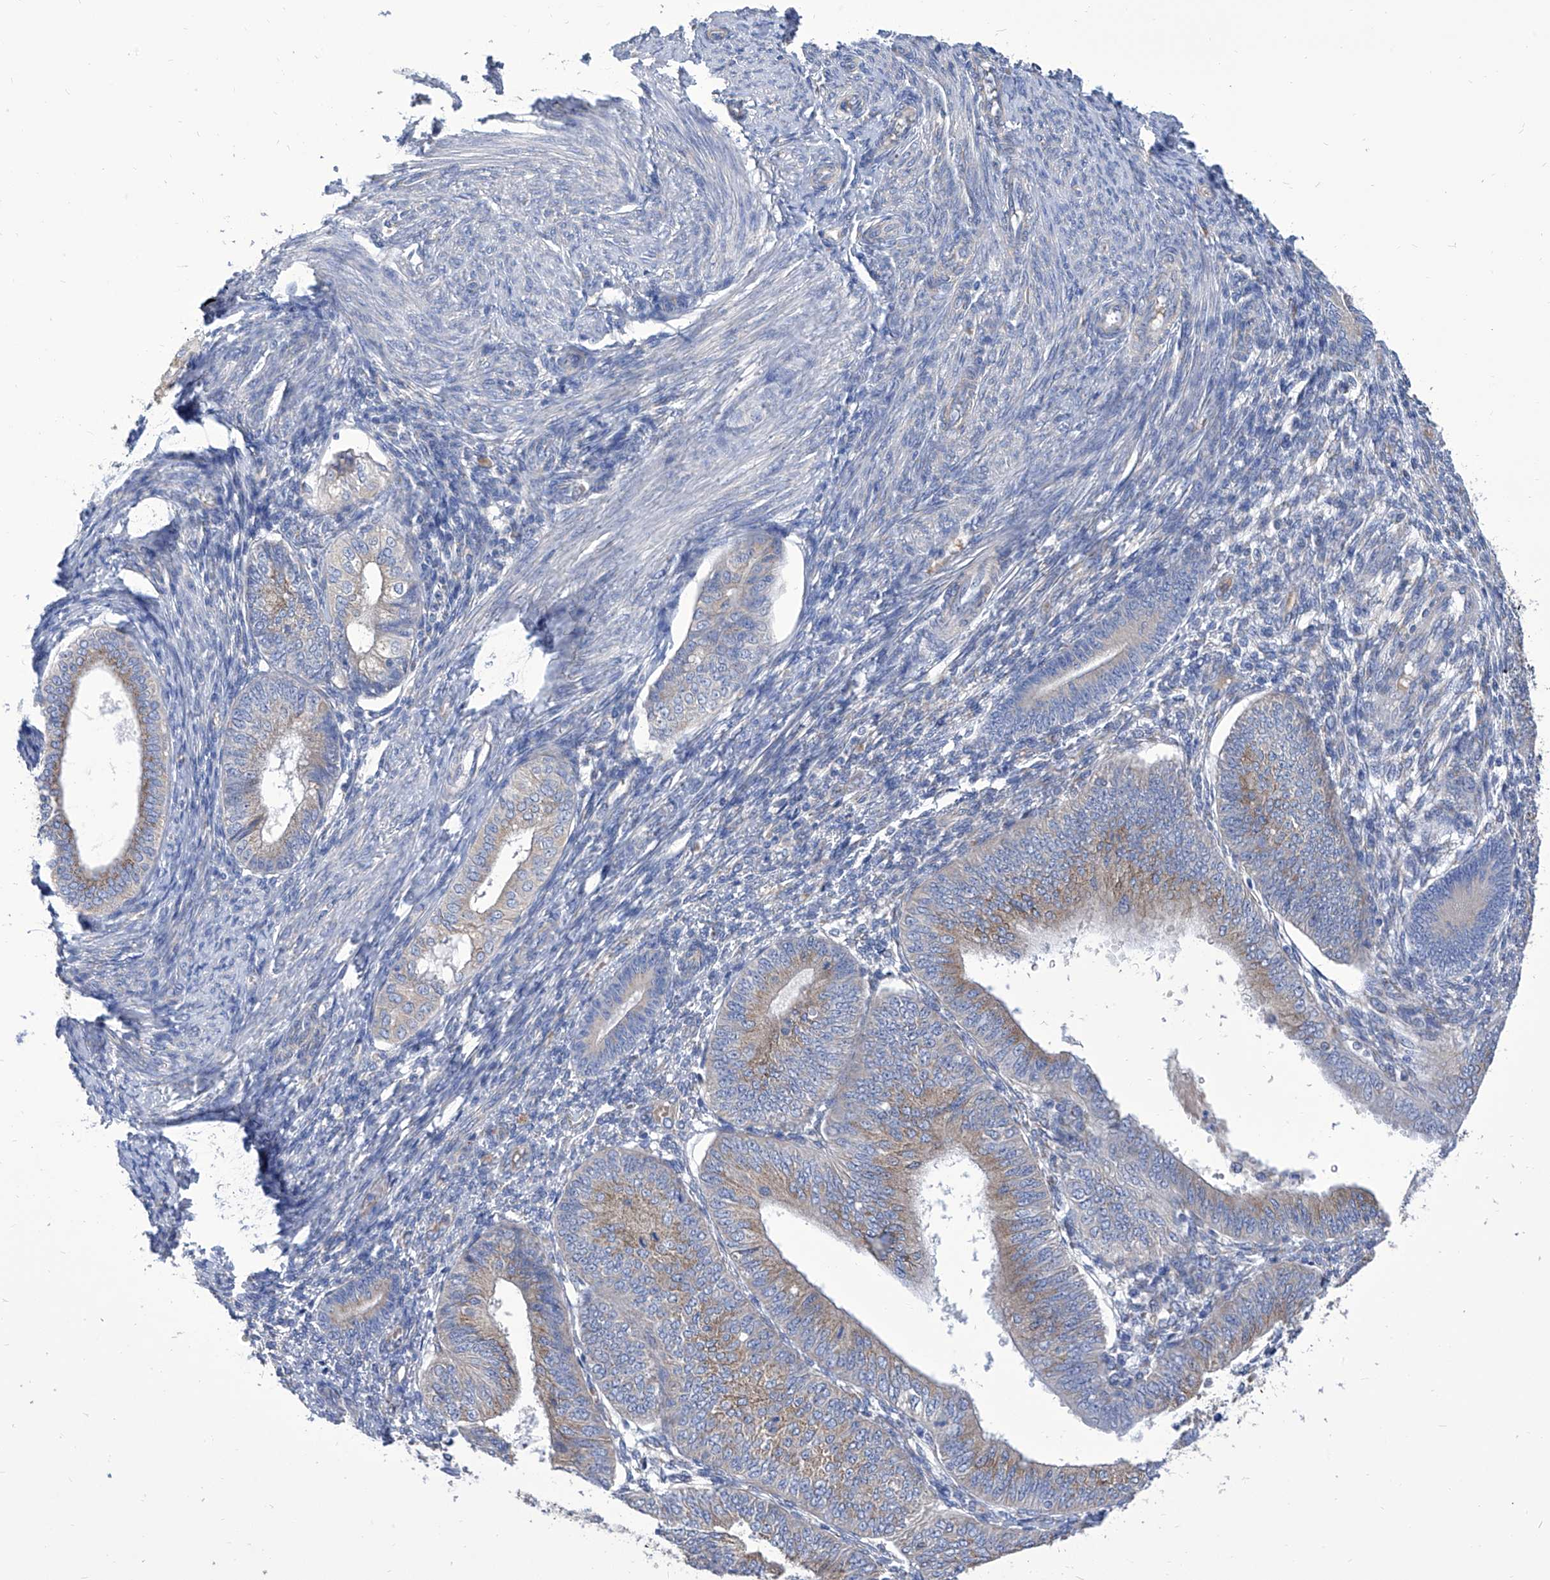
{"staining": {"intensity": "moderate", "quantity": "25%-75%", "location": "cytoplasmic/membranous"}, "tissue": "endometrial cancer", "cell_type": "Tumor cells", "image_type": "cancer", "snomed": [{"axis": "morphology", "description": "Adenocarcinoma, NOS"}, {"axis": "topography", "description": "Endometrium"}], "caption": "Immunohistochemistry (DAB) staining of adenocarcinoma (endometrial) demonstrates moderate cytoplasmic/membranous protein positivity in approximately 25%-75% of tumor cells.", "gene": "TJAP1", "patient": {"sex": "female", "age": 58}}